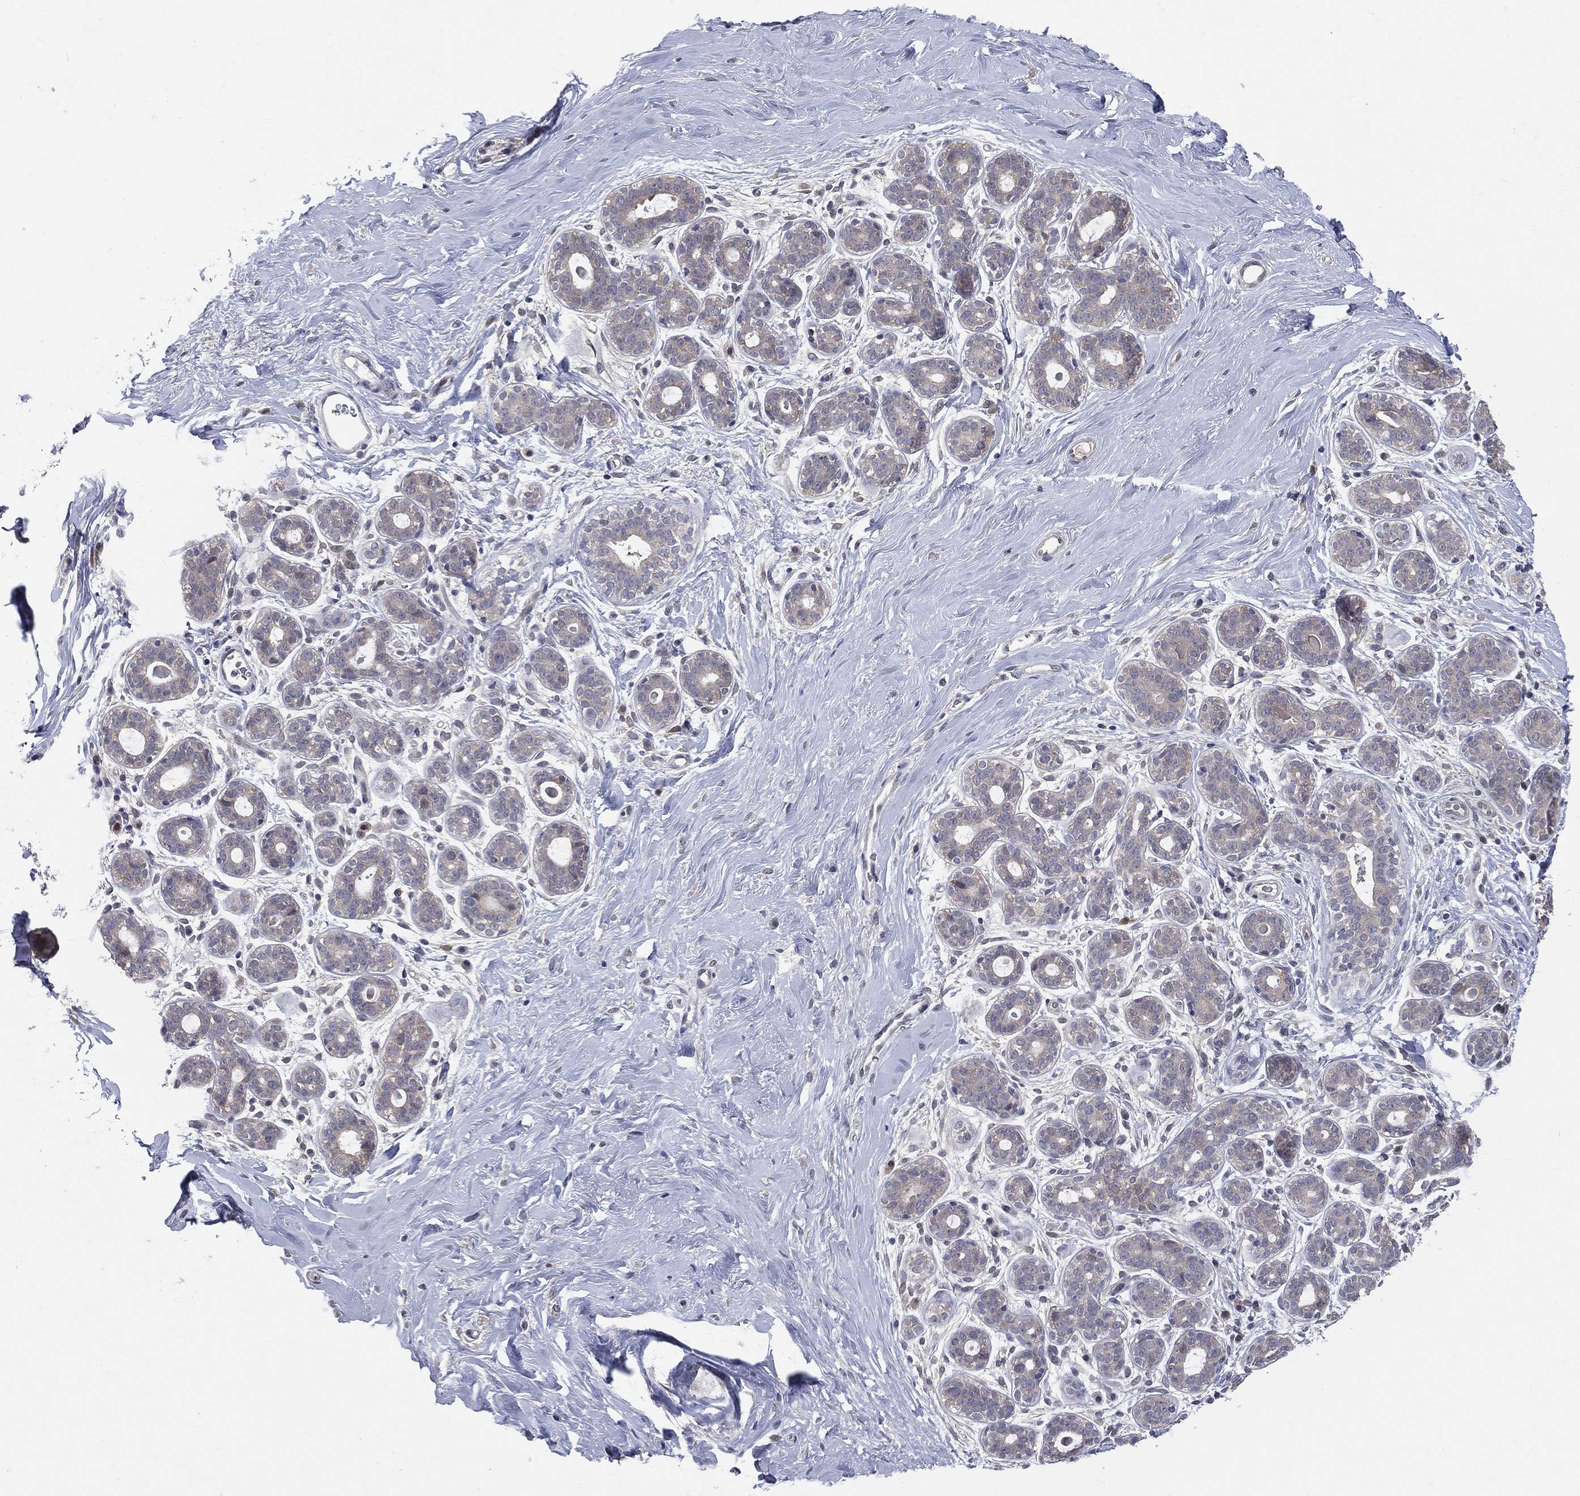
{"staining": {"intensity": "negative", "quantity": "none", "location": "none"}, "tissue": "breast", "cell_type": "Adipocytes", "image_type": "normal", "snomed": [{"axis": "morphology", "description": "Normal tissue, NOS"}, {"axis": "topography", "description": "Breast"}], "caption": "Adipocytes show no significant positivity in normal breast.", "gene": "DLG4", "patient": {"sex": "female", "age": 43}}